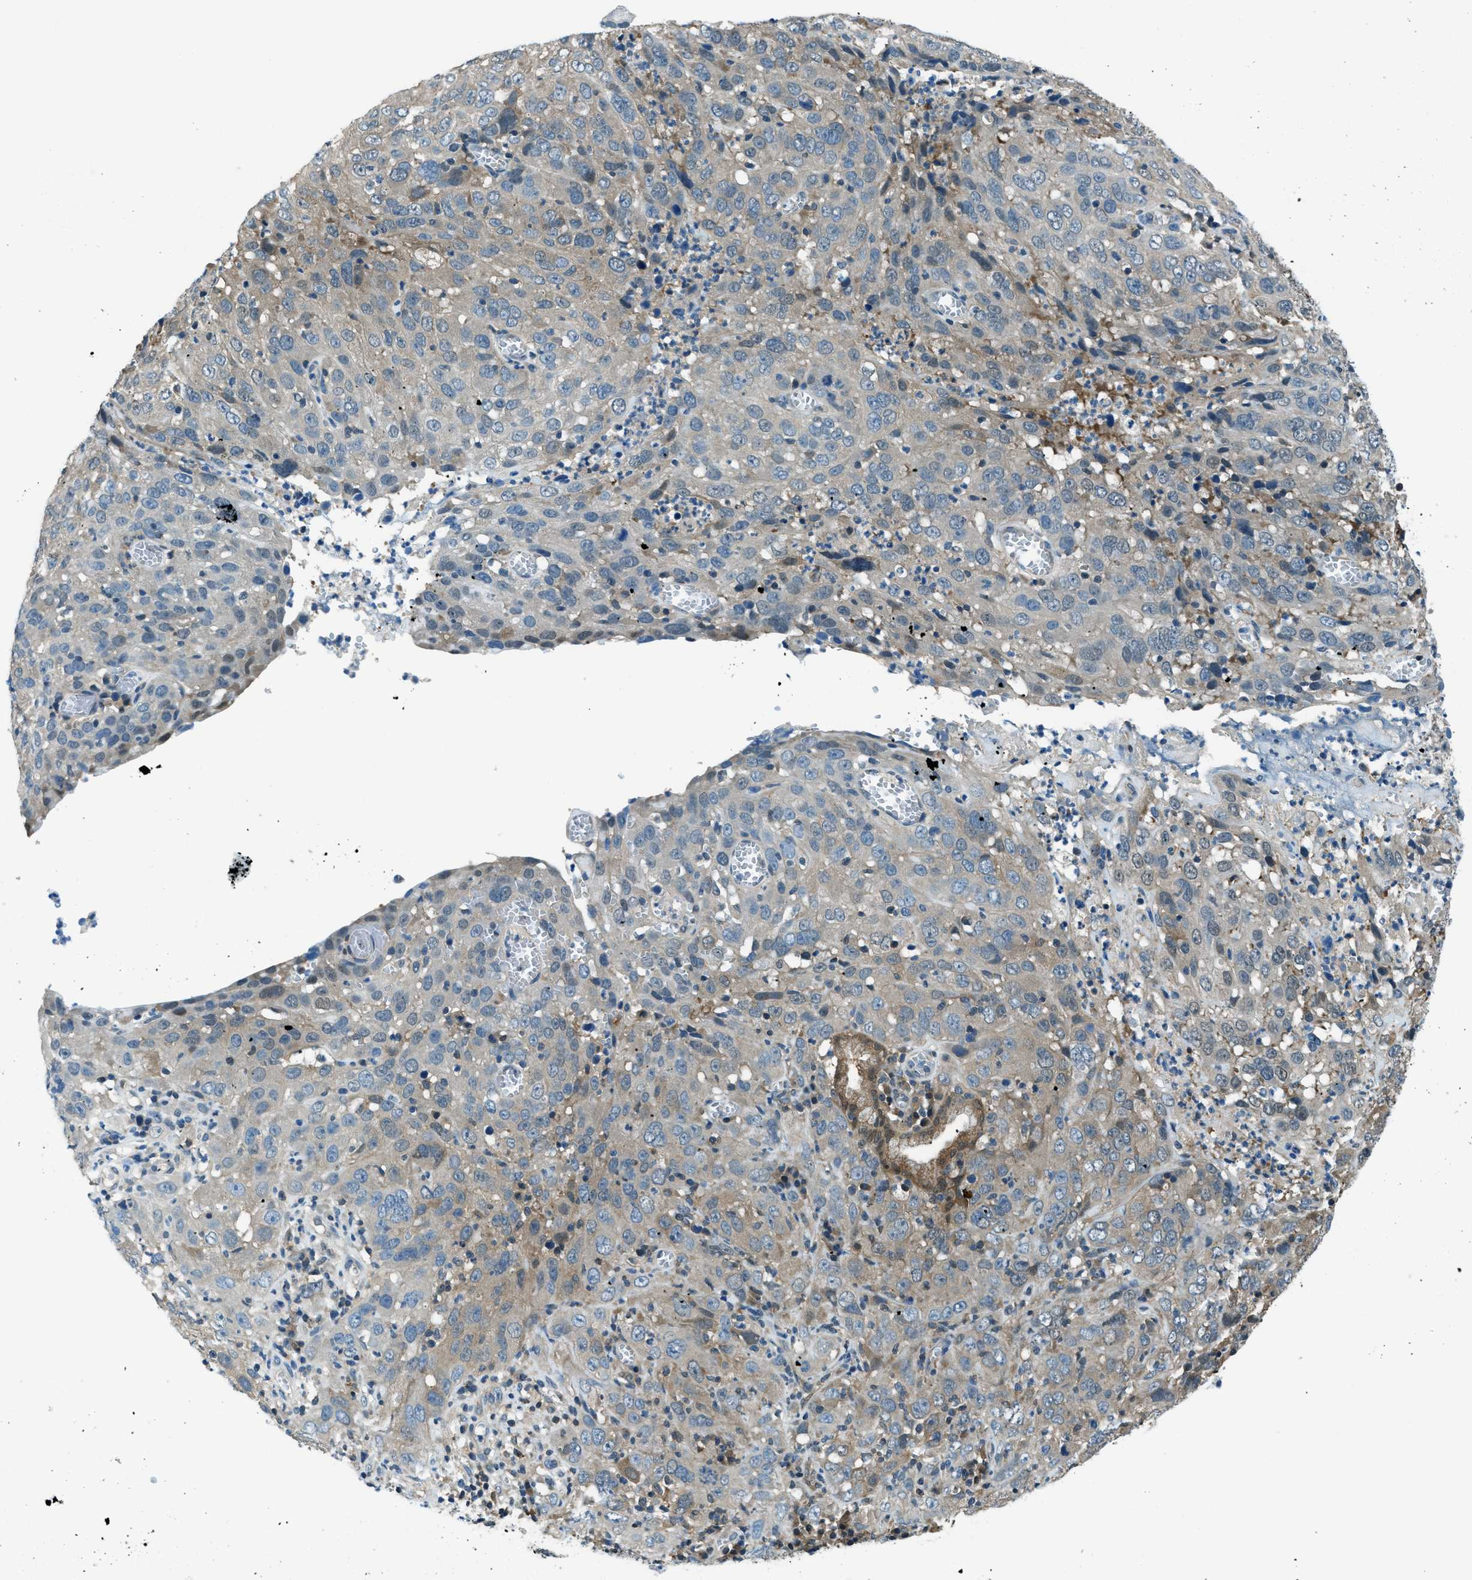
{"staining": {"intensity": "weak", "quantity": "<25%", "location": "cytoplasmic/membranous"}, "tissue": "cervical cancer", "cell_type": "Tumor cells", "image_type": "cancer", "snomed": [{"axis": "morphology", "description": "Squamous cell carcinoma, NOS"}, {"axis": "topography", "description": "Cervix"}], "caption": "This is a micrograph of immunohistochemistry staining of cervical cancer (squamous cell carcinoma), which shows no staining in tumor cells.", "gene": "HEBP2", "patient": {"sex": "female", "age": 32}}